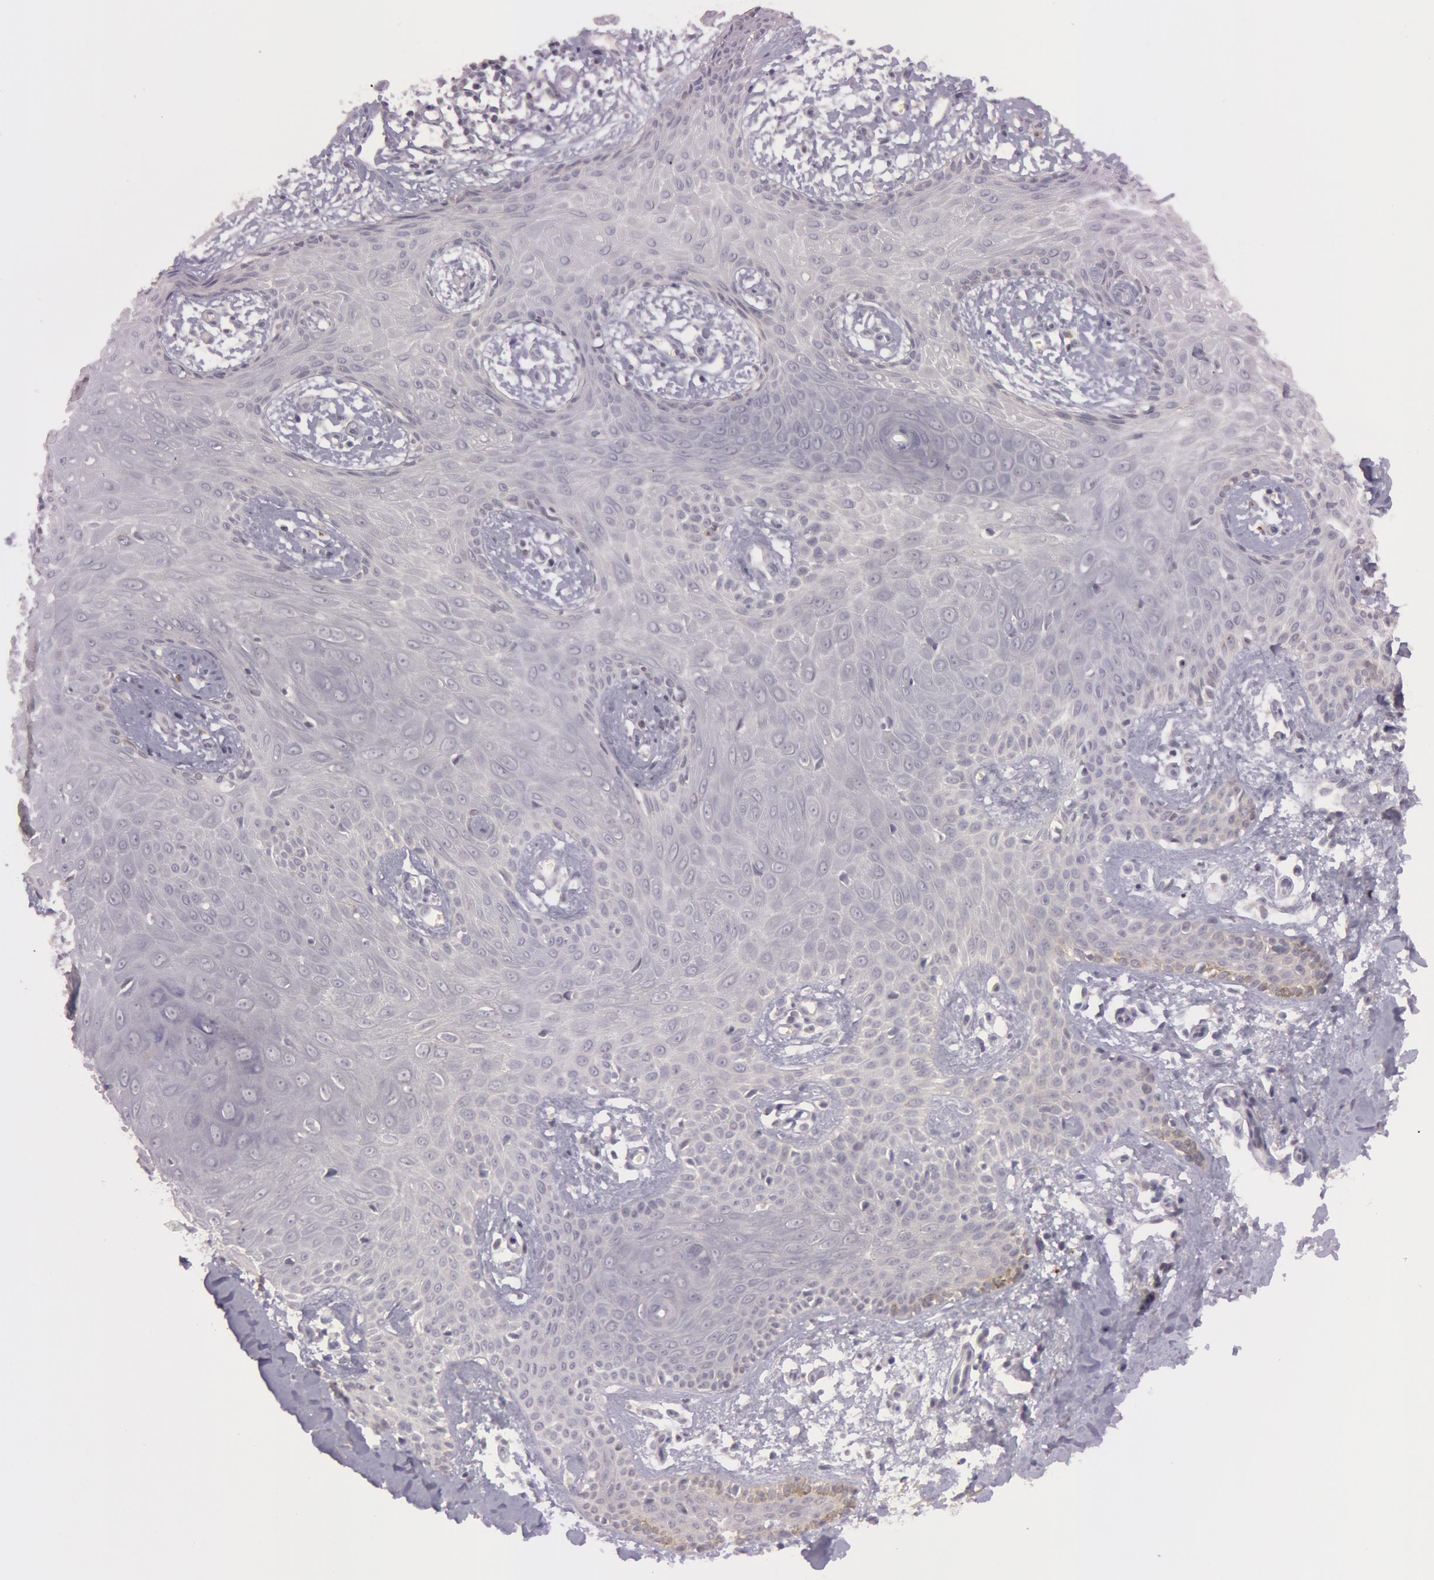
{"staining": {"intensity": "negative", "quantity": "none", "location": "none"}, "tissue": "skin cancer", "cell_type": "Tumor cells", "image_type": "cancer", "snomed": [{"axis": "morphology", "description": "Basal cell carcinoma"}, {"axis": "topography", "description": "Skin"}], "caption": "Skin cancer stained for a protein using immunohistochemistry (IHC) displays no staining tumor cells.", "gene": "MXRA5", "patient": {"sex": "male", "age": 75}}